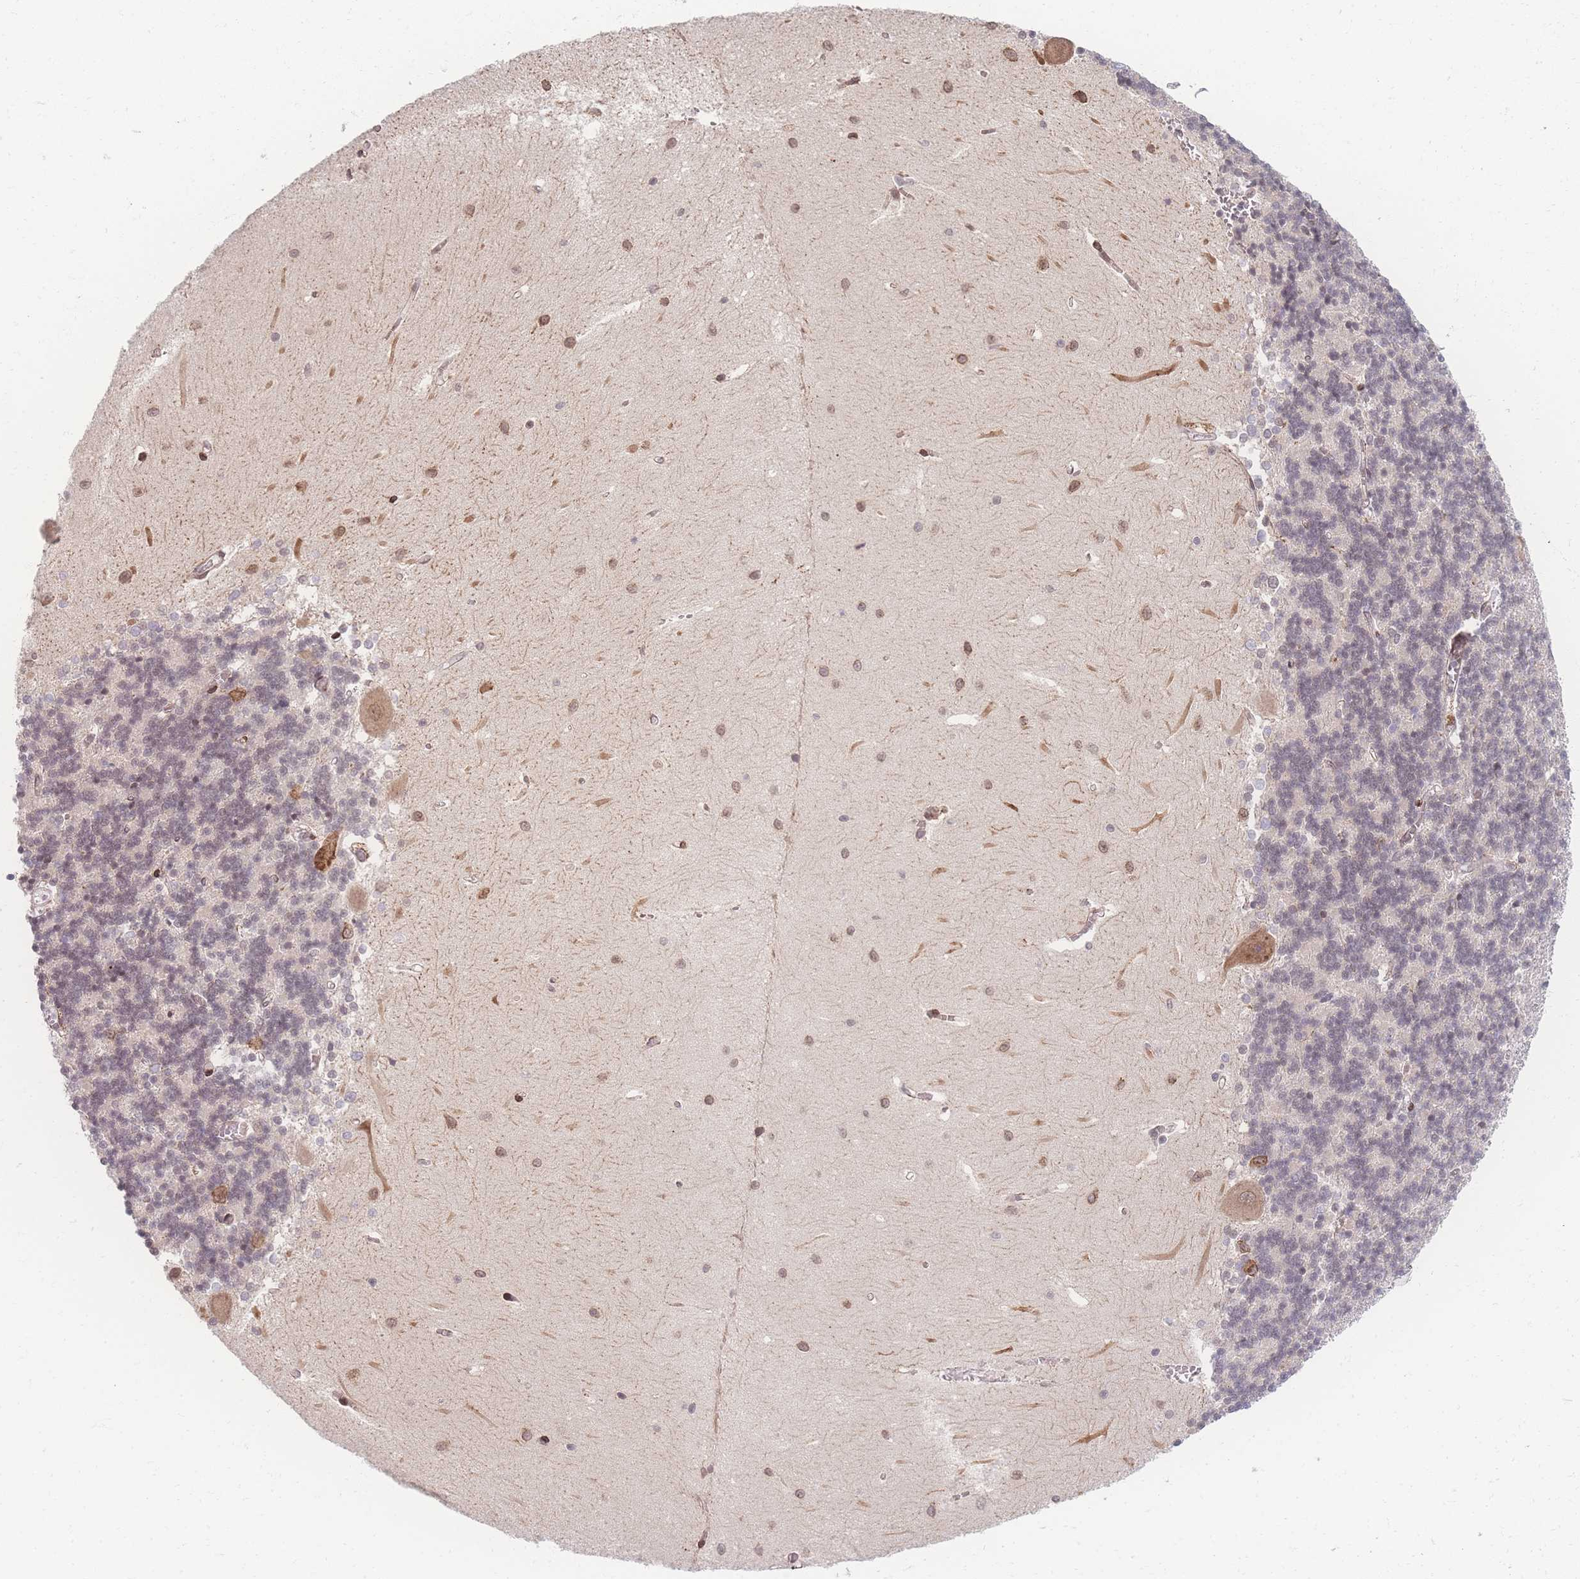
{"staining": {"intensity": "negative", "quantity": "none", "location": "none"}, "tissue": "cerebellum", "cell_type": "Cells in granular layer", "image_type": "normal", "snomed": [{"axis": "morphology", "description": "Normal tissue, NOS"}, {"axis": "topography", "description": "Cerebellum"}], "caption": "This photomicrograph is of normal cerebellum stained with immunohistochemistry (IHC) to label a protein in brown with the nuclei are counter-stained blue. There is no staining in cells in granular layer. (Immunohistochemistry, brightfield microscopy, high magnification).", "gene": "ZC3H13", "patient": {"sex": "male", "age": 37}}